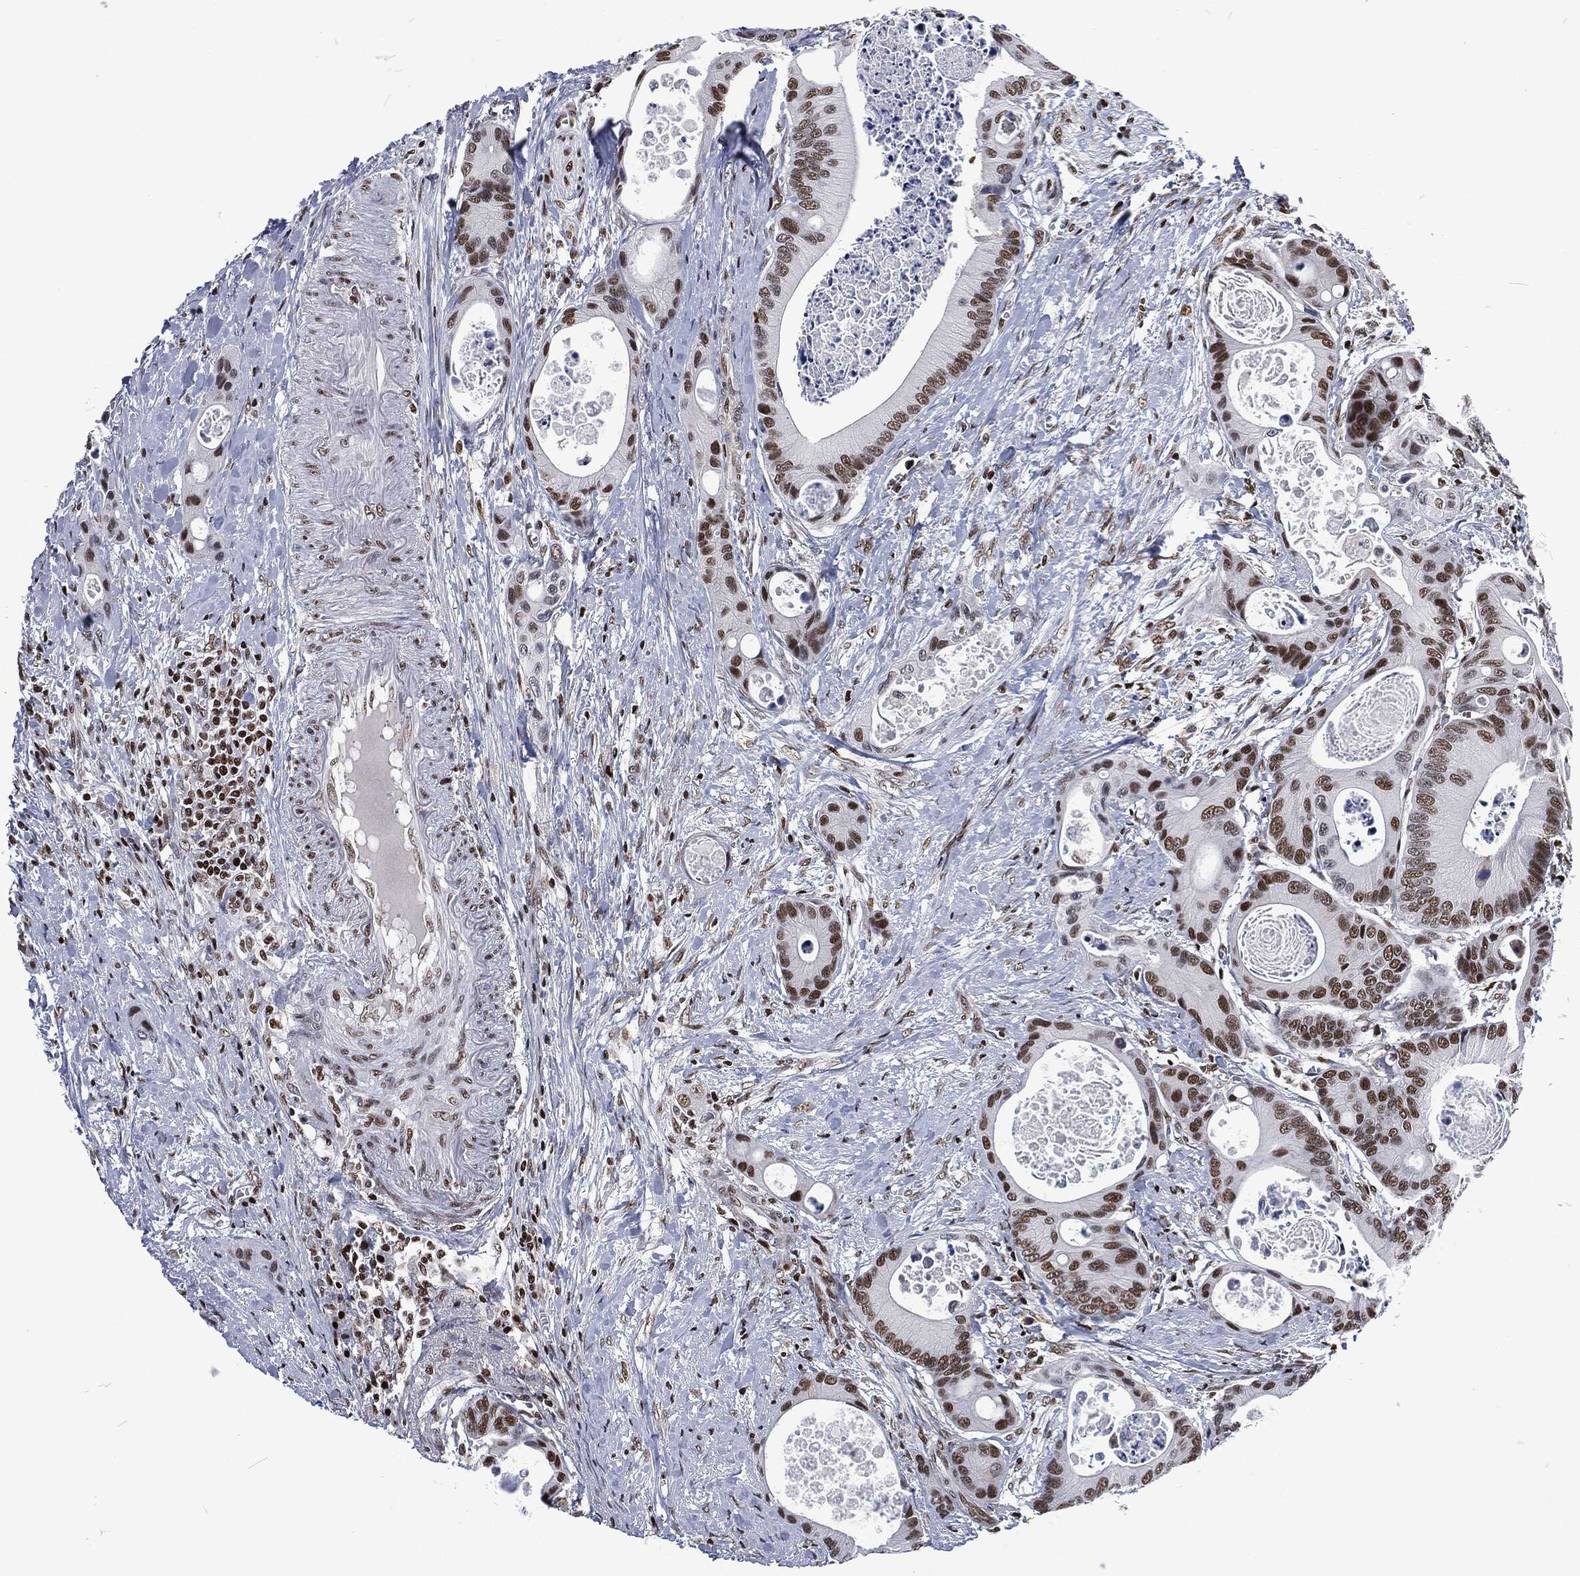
{"staining": {"intensity": "moderate", "quantity": "25%-75%", "location": "nuclear"}, "tissue": "colorectal cancer", "cell_type": "Tumor cells", "image_type": "cancer", "snomed": [{"axis": "morphology", "description": "Adenocarcinoma, NOS"}, {"axis": "topography", "description": "Colon"}], "caption": "A high-resolution photomicrograph shows immunohistochemistry staining of colorectal cancer (adenocarcinoma), which shows moderate nuclear positivity in about 25%-75% of tumor cells.", "gene": "DCPS", "patient": {"sex": "female", "age": 78}}